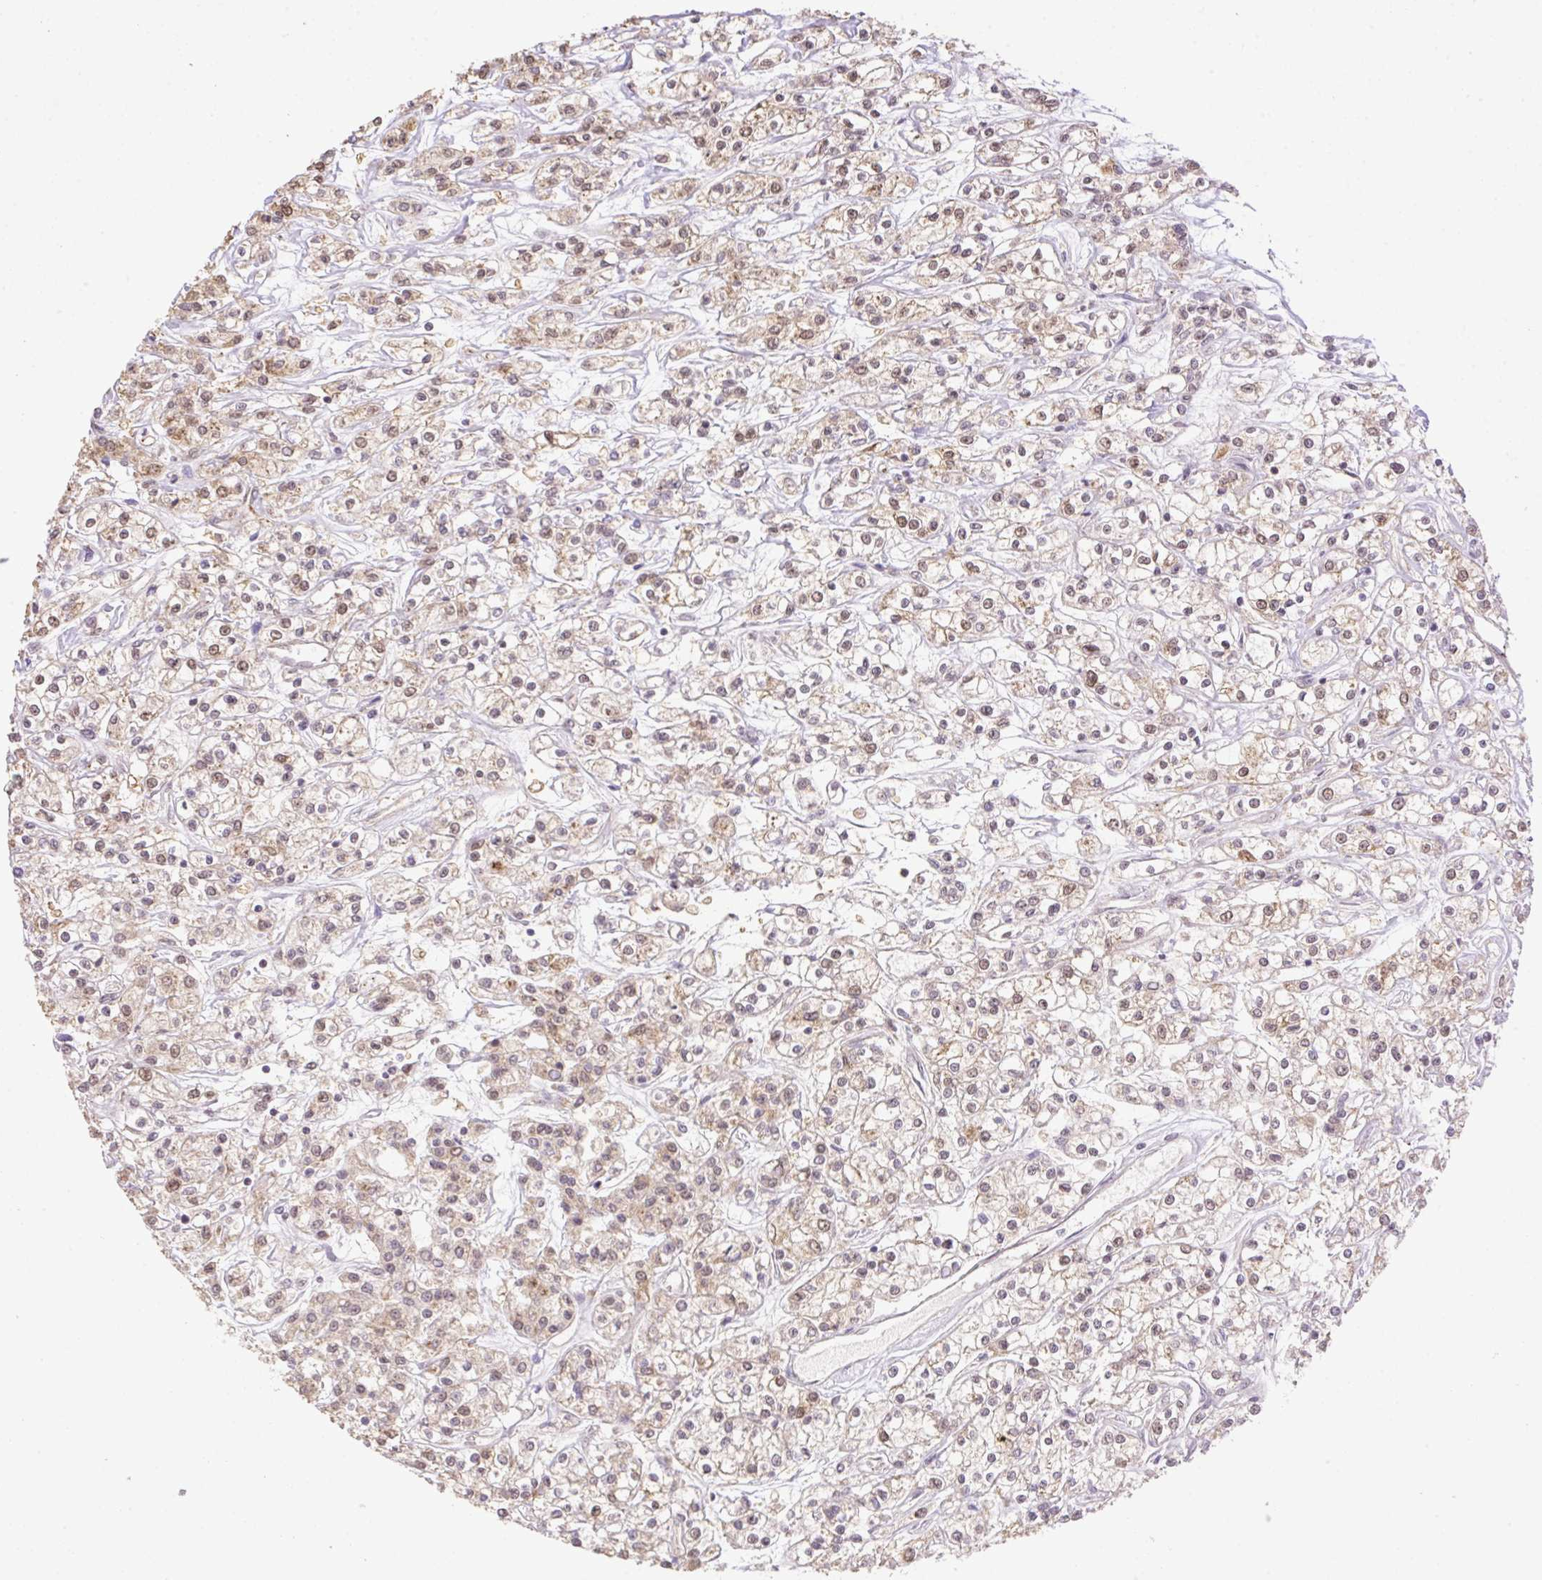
{"staining": {"intensity": "weak", "quantity": "25%-75%", "location": "cytoplasmic/membranous,nuclear"}, "tissue": "renal cancer", "cell_type": "Tumor cells", "image_type": "cancer", "snomed": [{"axis": "morphology", "description": "Adenocarcinoma, NOS"}, {"axis": "topography", "description": "Kidney"}], "caption": "Adenocarcinoma (renal) stained for a protein (brown) exhibits weak cytoplasmic/membranous and nuclear positive expression in approximately 25%-75% of tumor cells.", "gene": "VPS25", "patient": {"sex": "female", "age": 59}}